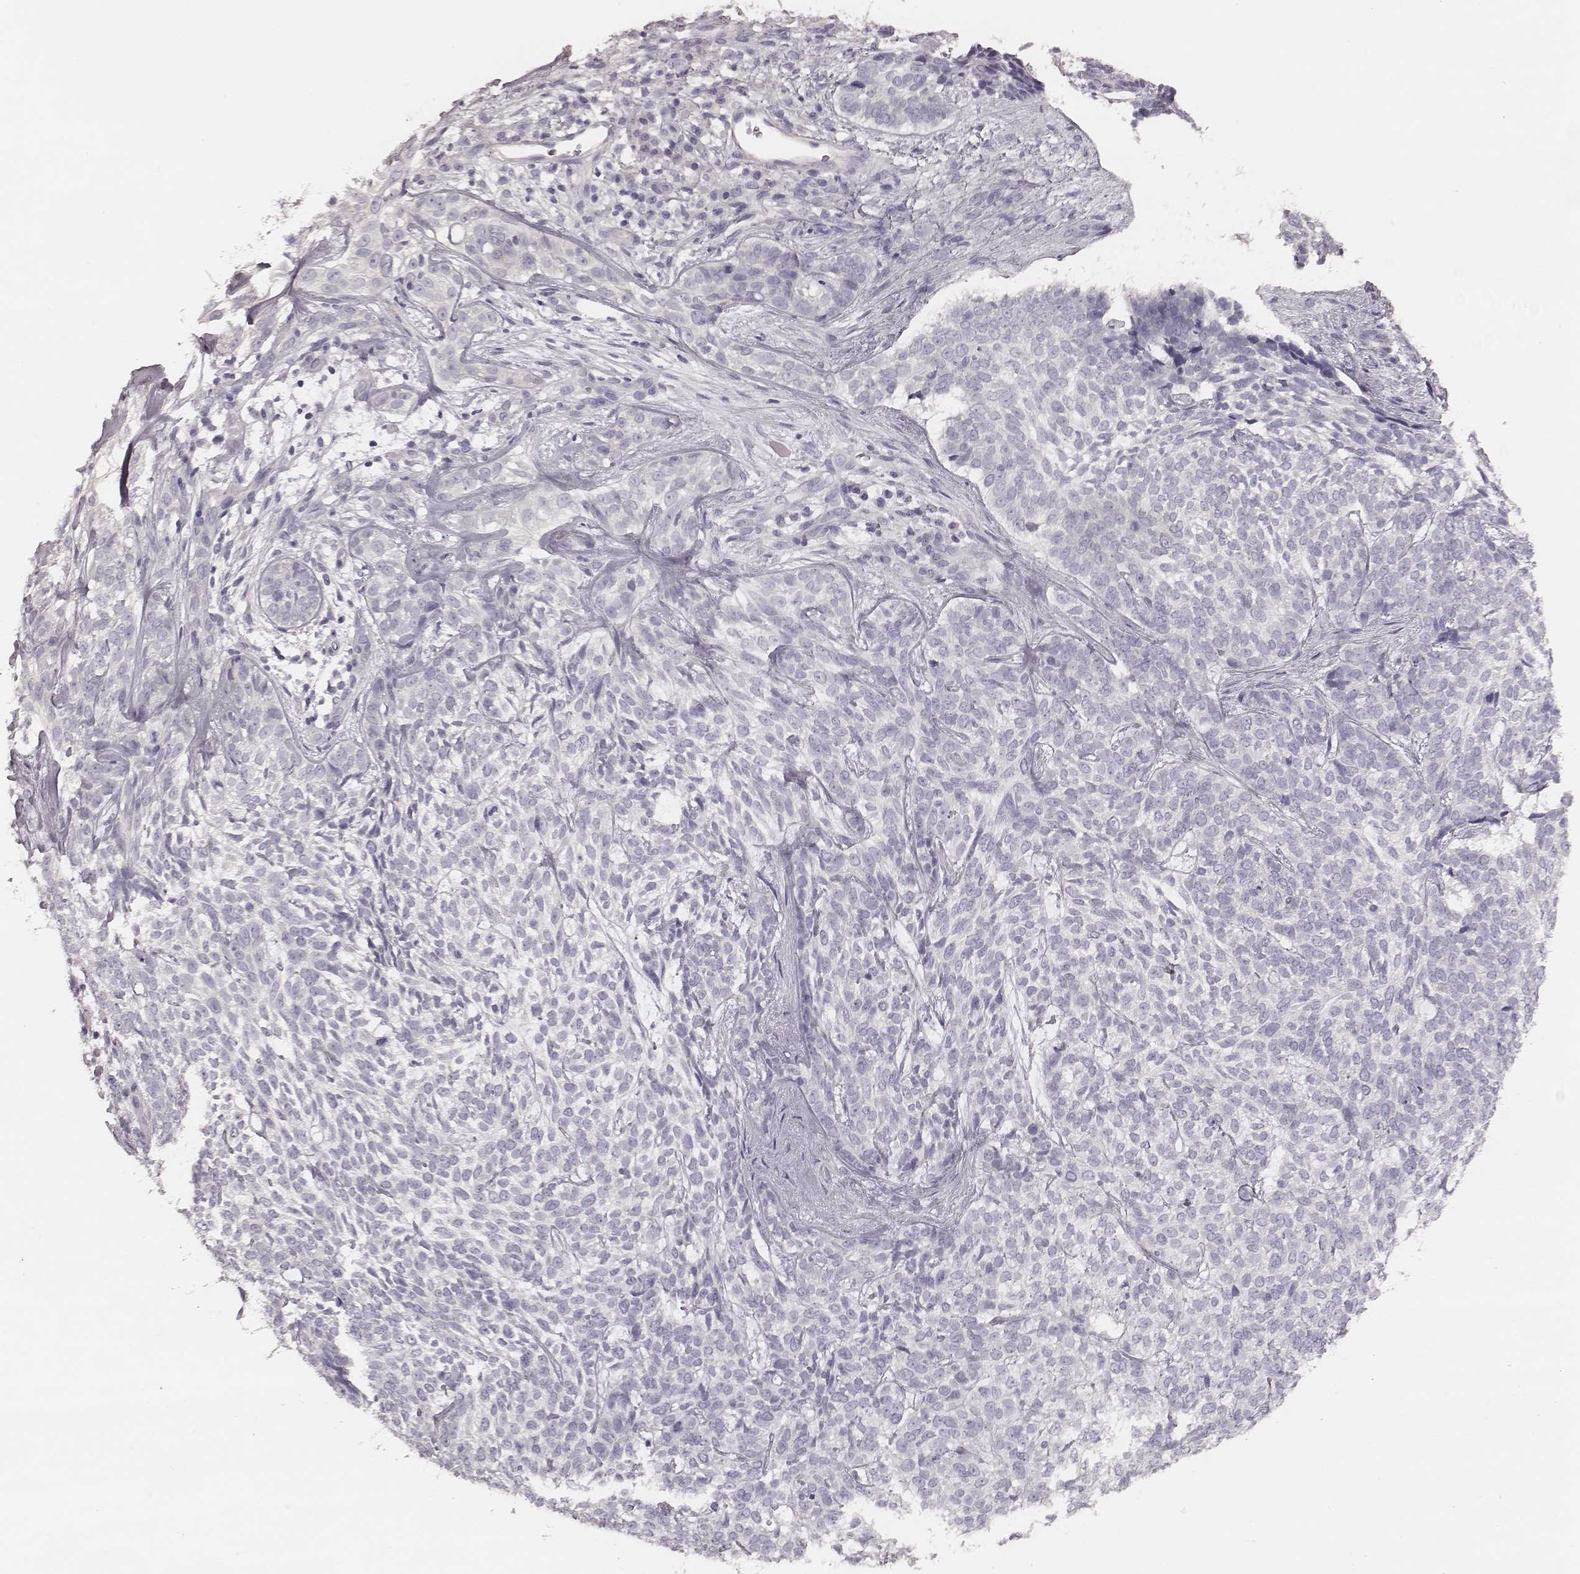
{"staining": {"intensity": "negative", "quantity": "none", "location": "none"}, "tissue": "skin cancer", "cell_type": "Tumor cells", "image_type": "cancer", "snomed": [{"axis": "morphology", "description": "Basal cell carcinoma"}, {"axis": "topography", "description": "Skin"}], "caption": "Immunohistochemical staining of skin basal cell carcinoma demonstrates no significant positivity in tumor cells.", "gene": "ZP4", "patient": {"sex": "male", "age": 72}}